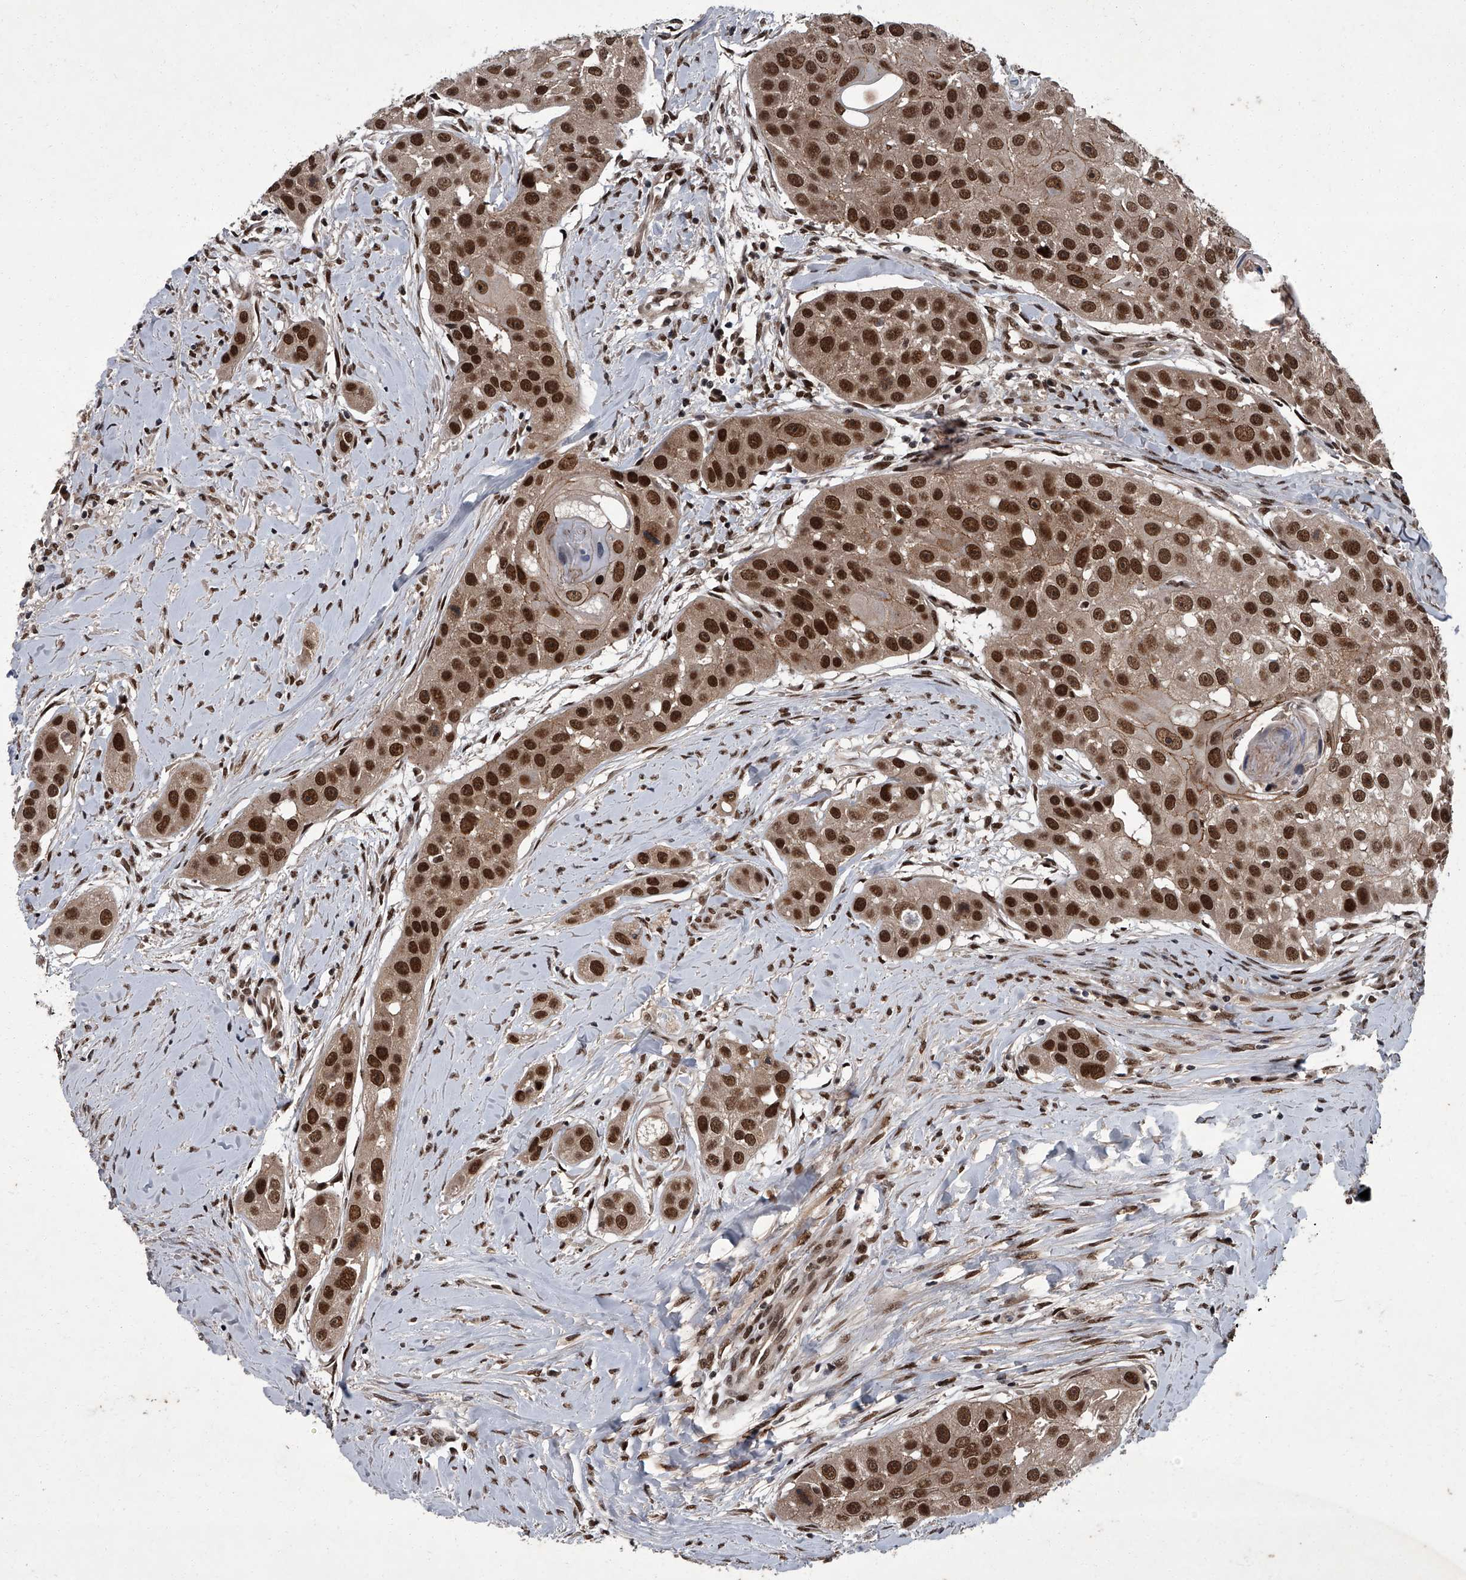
{"staining": {"intensity": "strong", "quantity": ">75%", "location": "nuclear"}, "tissue": "head and neck cancer", "cell_type": "Tumor cells", "image_type": "cancer", "snomed": [{"axis": "morphology", "description": "Normal tissue, NOS"}, {"axis": "morphology", "description": "Squamous cell carcinoma, NOS"}, {"axis": "topography", "description": "Skeletal muscle"}, {"axis": "topography", "description": "Head-Neck"}], "caption": "The histopathology image demonstrates a brown stain indicating the presence of a protein in the nuclear of tumor cells in head and neck cancer.", "gene": "ZNF518B", "patient": {"sex": "male", "age": 51}}